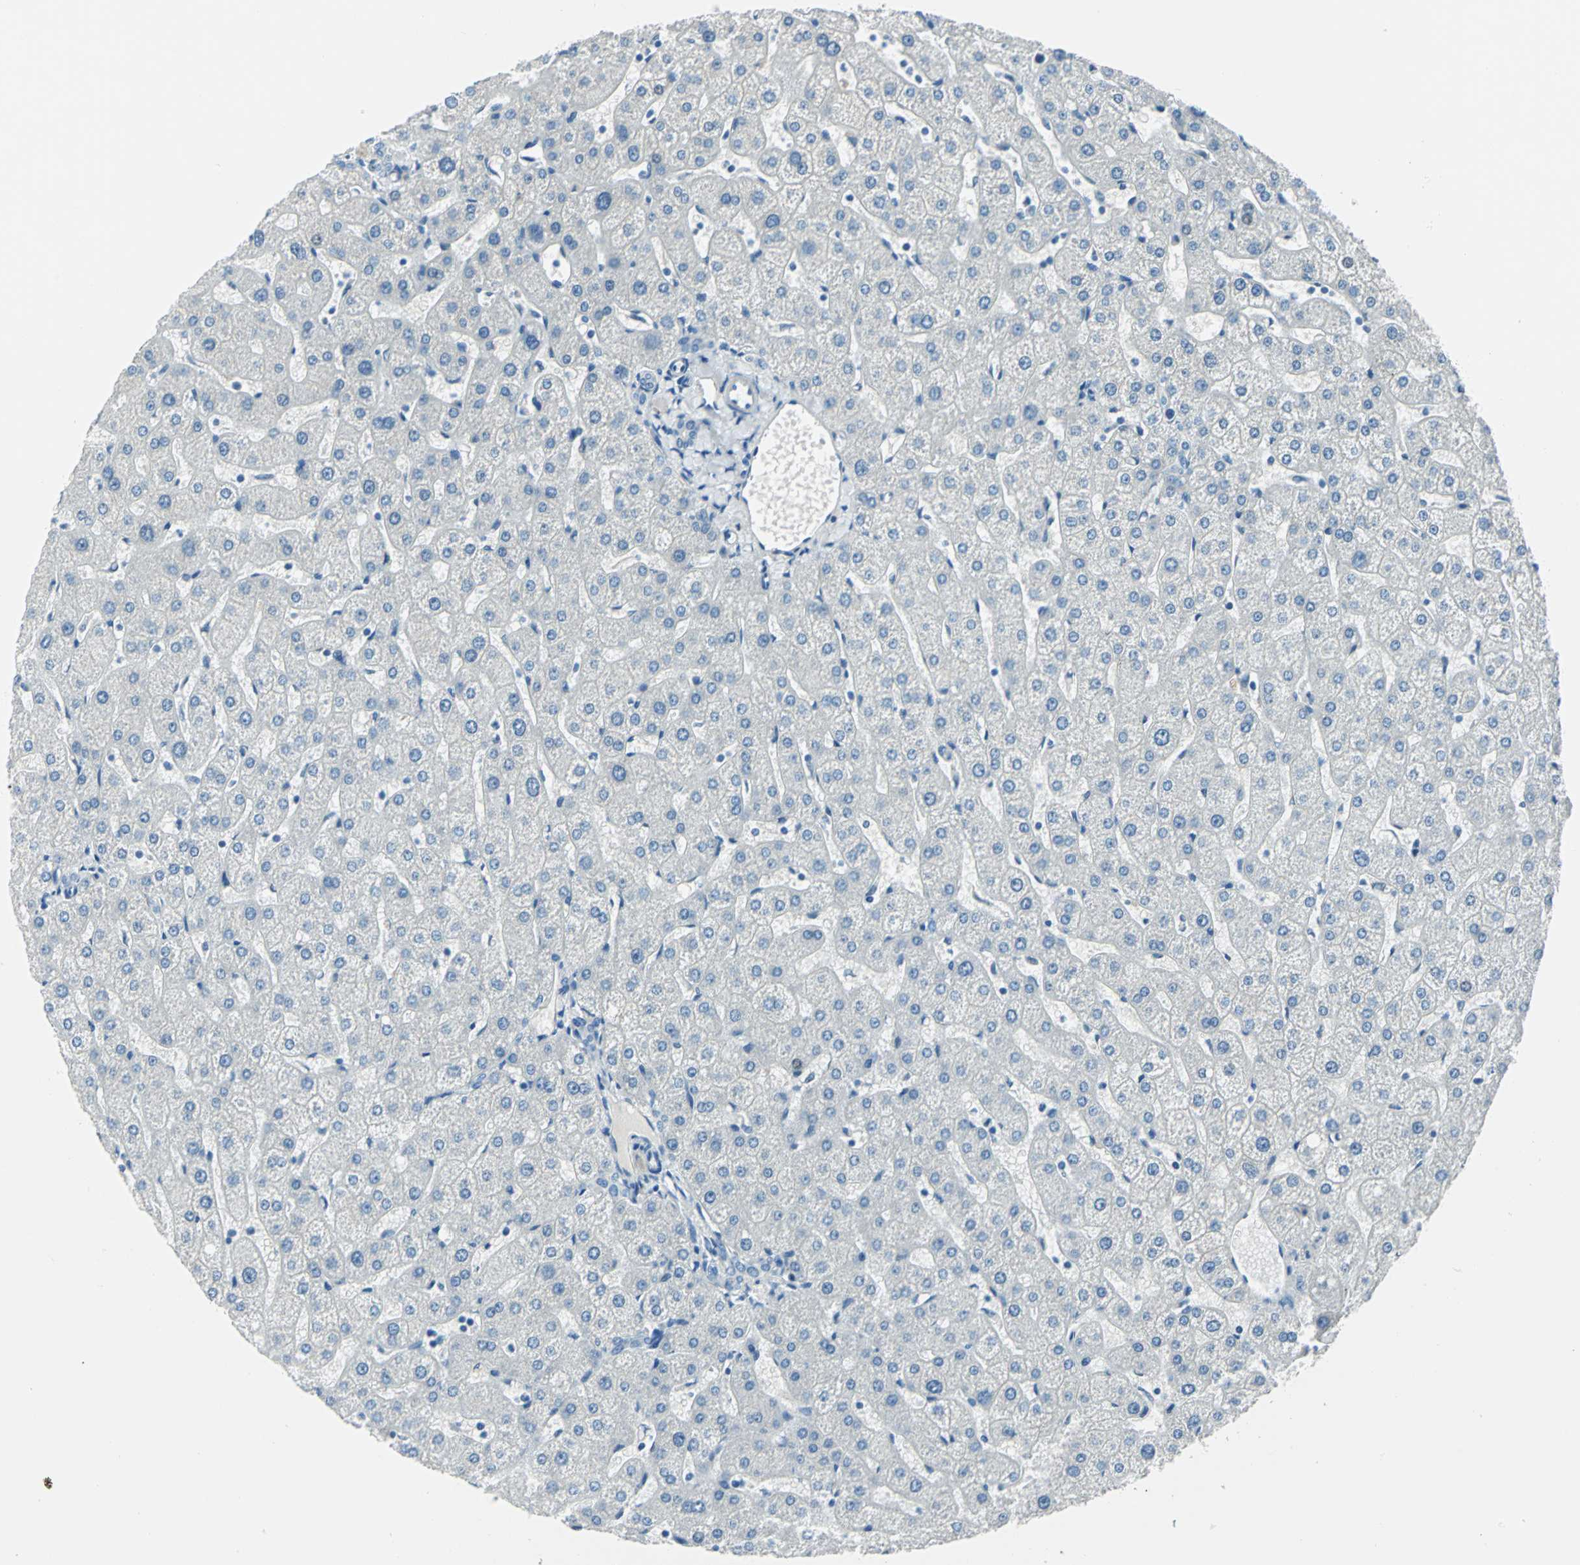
{"staining": {"intensity": "negative", "quantity": "none", "location": "none"}, "tissue": "liver", "cell_type": "Cholangiocytes", "image_type": "normal", "snomed": [{"axis": "morphology", "description": "Normal tissue, NOS"}, {"axis": "topography", "description": "Liver"}], "caption": "Human liver stained for a protein using IHC shows no staining in cholangiocytes.", "gene": "AKR1A1", "patient": {"sex": "male", "age": 67}}